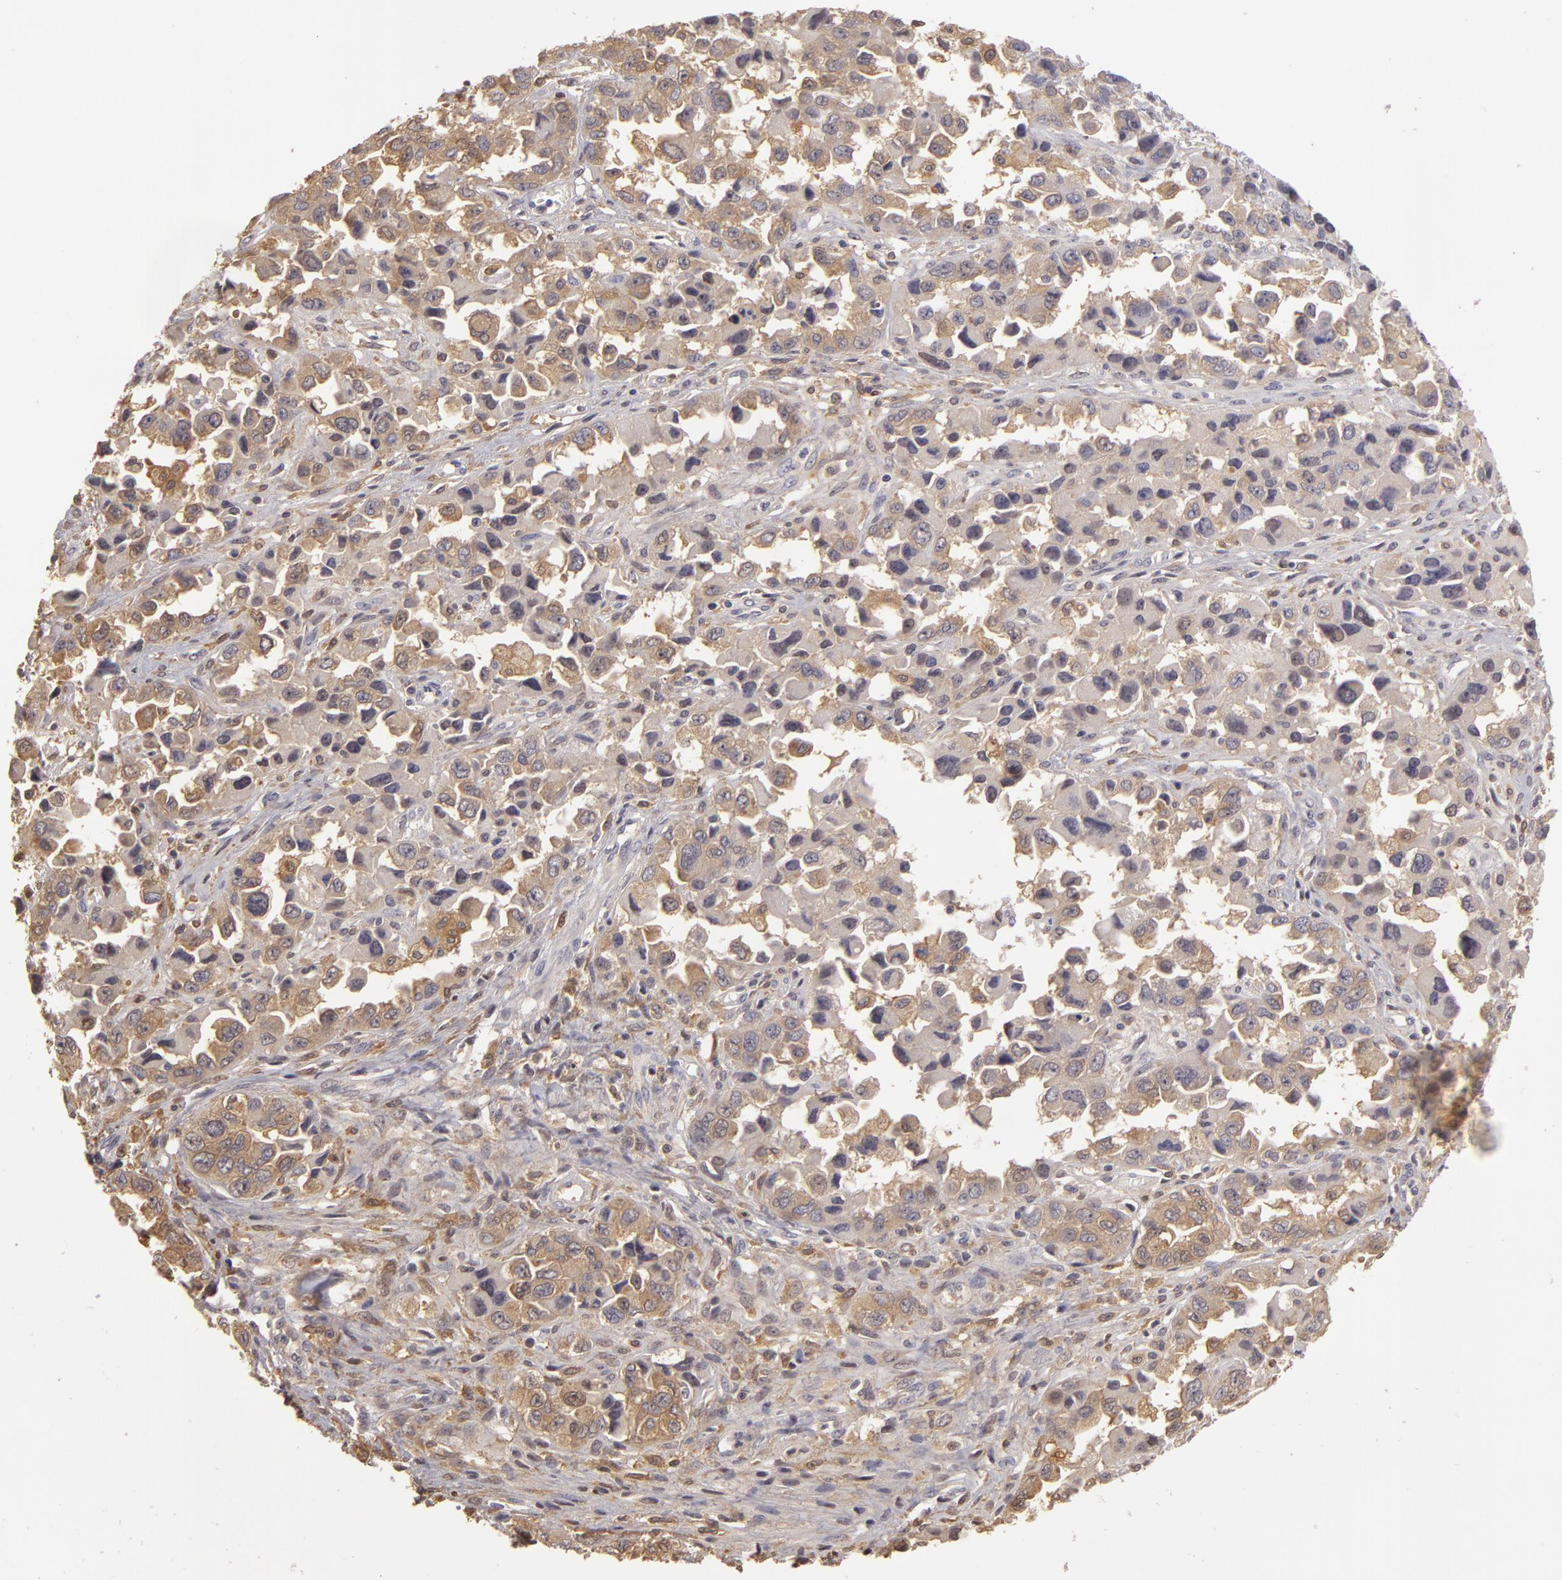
{"staining": {"intensity": "negative", "quantity": "none", "location": "none"}, "tissue": "ovarian cancer", "cell_type": "Tumor cells", "image_type": "cancer", "snomed": [{"axis": "morphology", "description": "Cystadenocarcinoma, serous, NOS"}, {"axis": "topography", "description": "Ovary"}], "caption": "This is an immunohistochemistry histopathology image of human ovarian cancer. There is no expression in tumor cells.", "gene": "GNPDA1", "patient": {"sex": "female", "age": 84}}